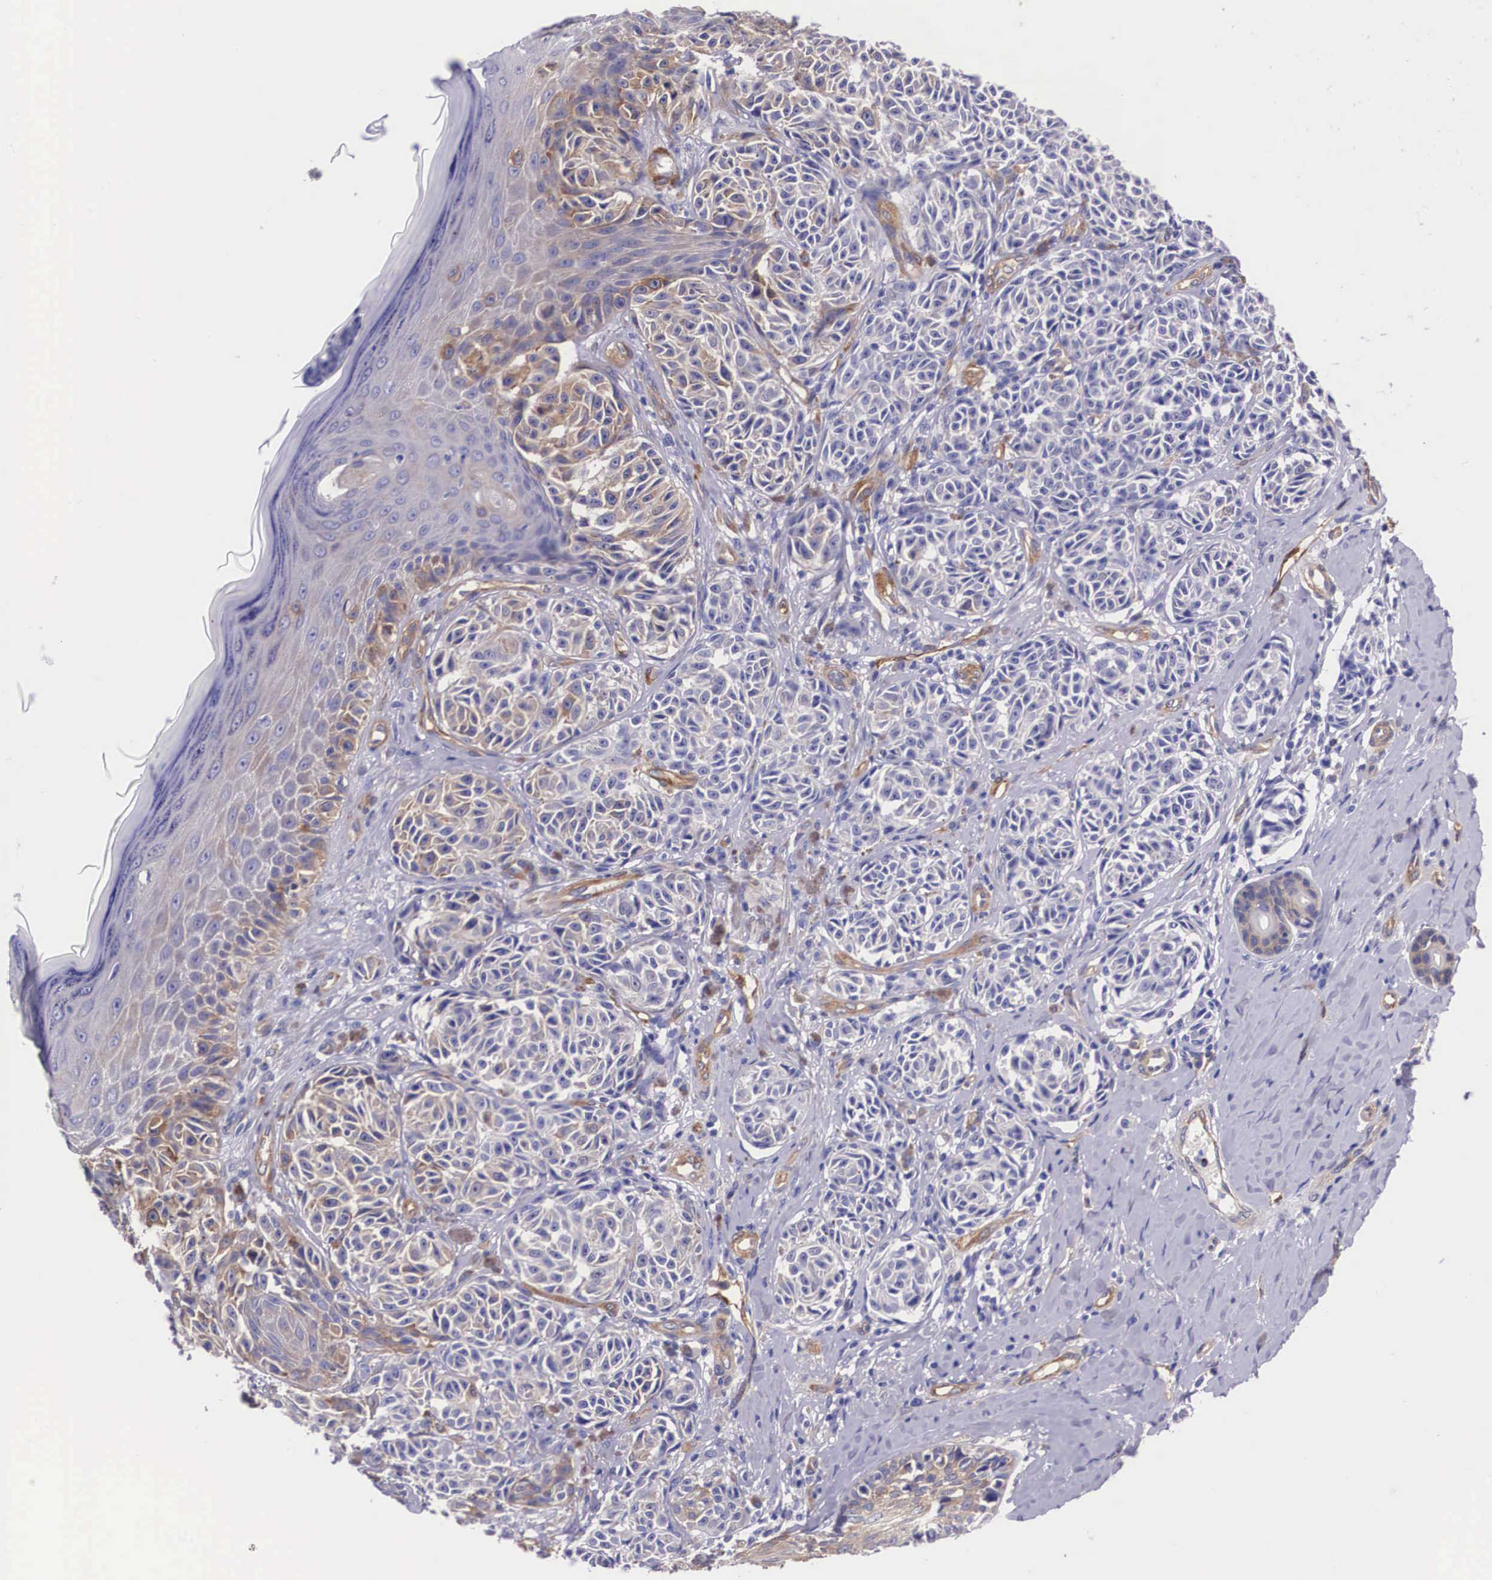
{"staining": {"intensity": "moderate", "quantity": "<25%", "location": "cytoplasmic/membranous"}, "tissue": "melanoma", "cell_type": "Tumor cells", "image_type": "cancer", "snomed": [{"axis": "morphology", "description": "Malignant melanoma, NOS"}, {"axis": "topography", "description": "Skin"}], "caption": "Human melanoma stained with a brown dye shows moderate cytoplasmic/membranous positive expression in approximately <25% of tumor cells.", "gene": "BCAR1", "patient": {"sex": "male", "age": 49}}